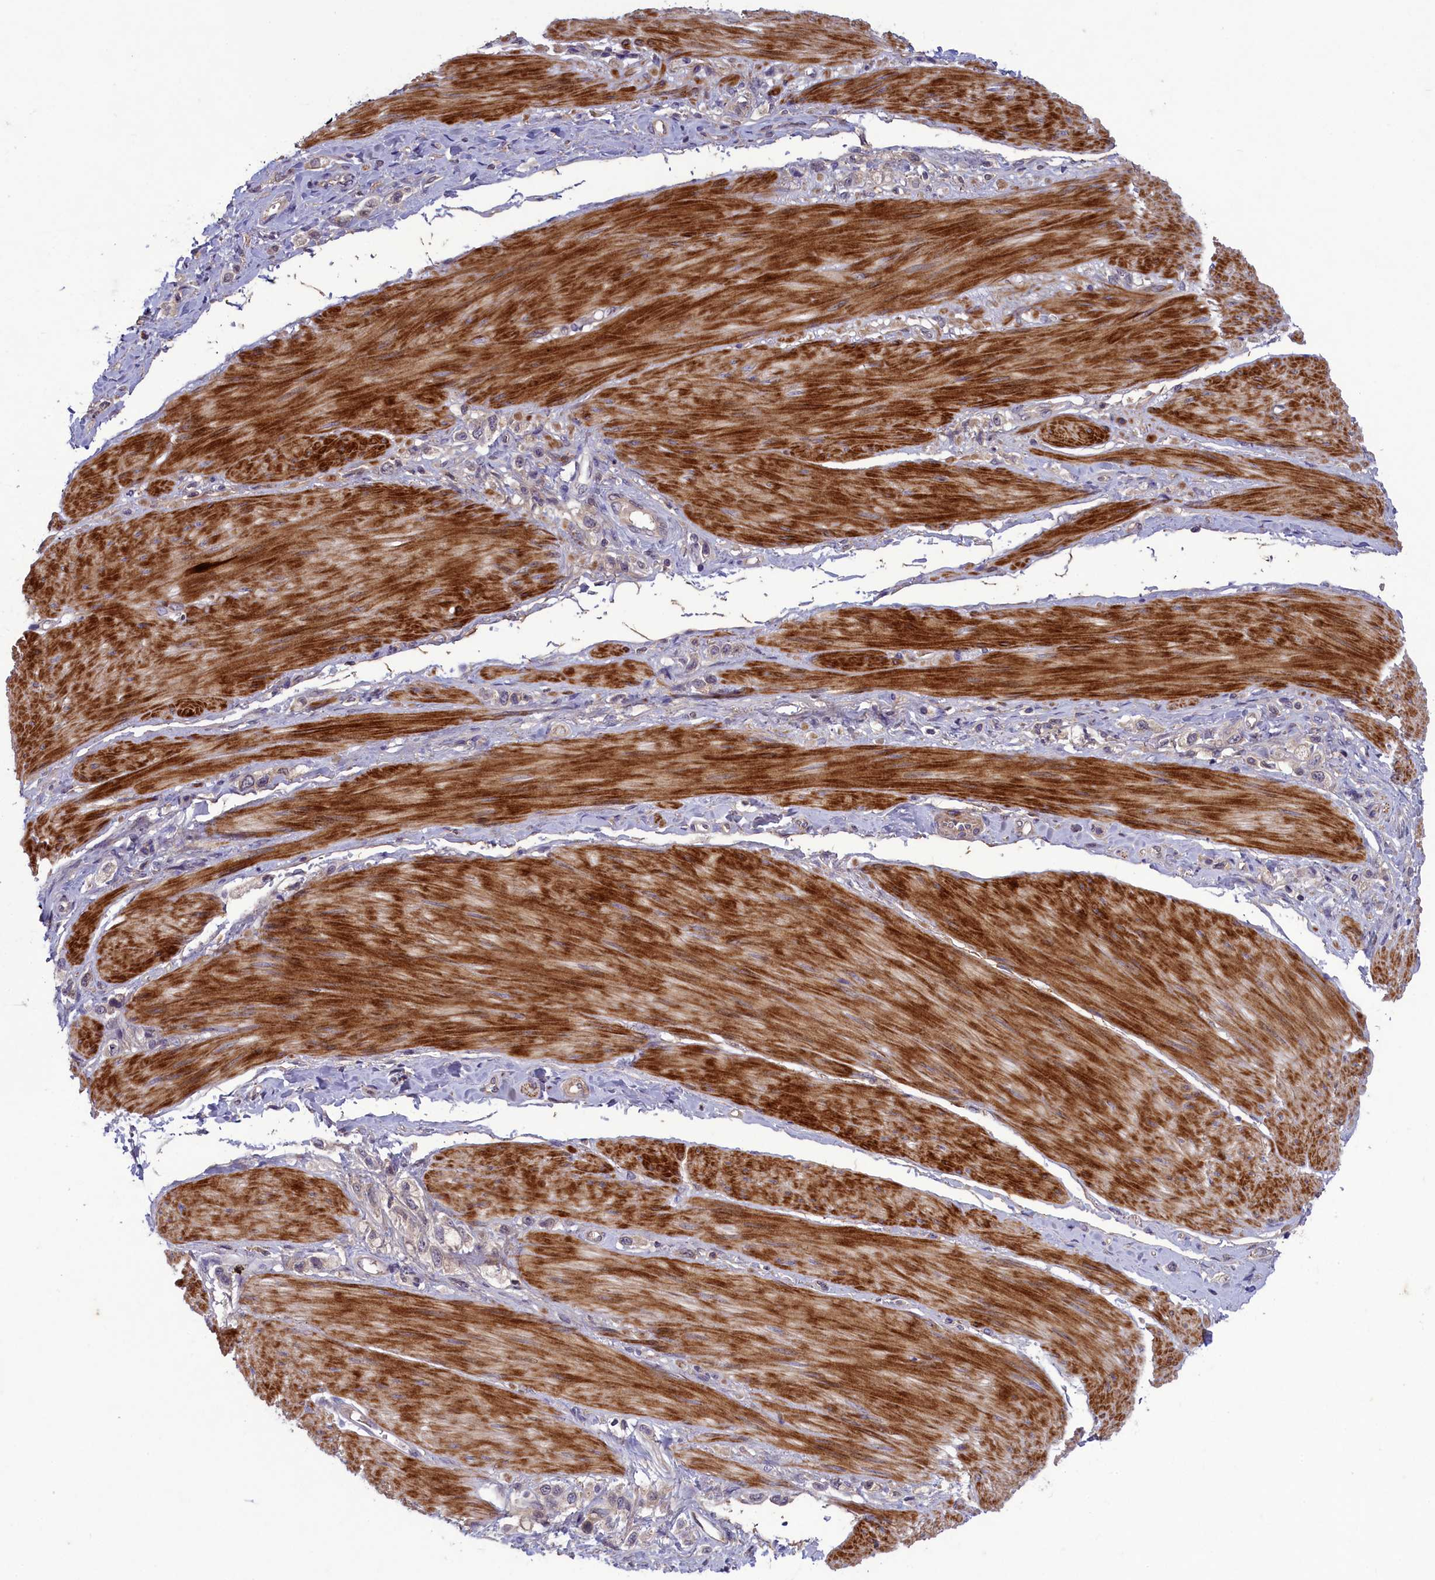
{"staining": {"intensity": "weak", "quantity": "25%-75%", "location": "cytoplasmic/membranous"}, "tissue": "stomach cancer", "cell_type": "Tumor cells", "image_type": "cancer", "snomed": [{"axis": "morphology", "description": "Adenocarcinoma, NOS"}, {"axis": "topography", "description": "Stomach"}], "caption": "Brown immunohistochemical staining in stomach cancer (adenocarcinoma) demonstrates weak cytoplasmic/membranous staining in approximately 25%-75% of tumor cells.", "gene": "NUBP1", "patient": {"sex": "female", "age": 65}}